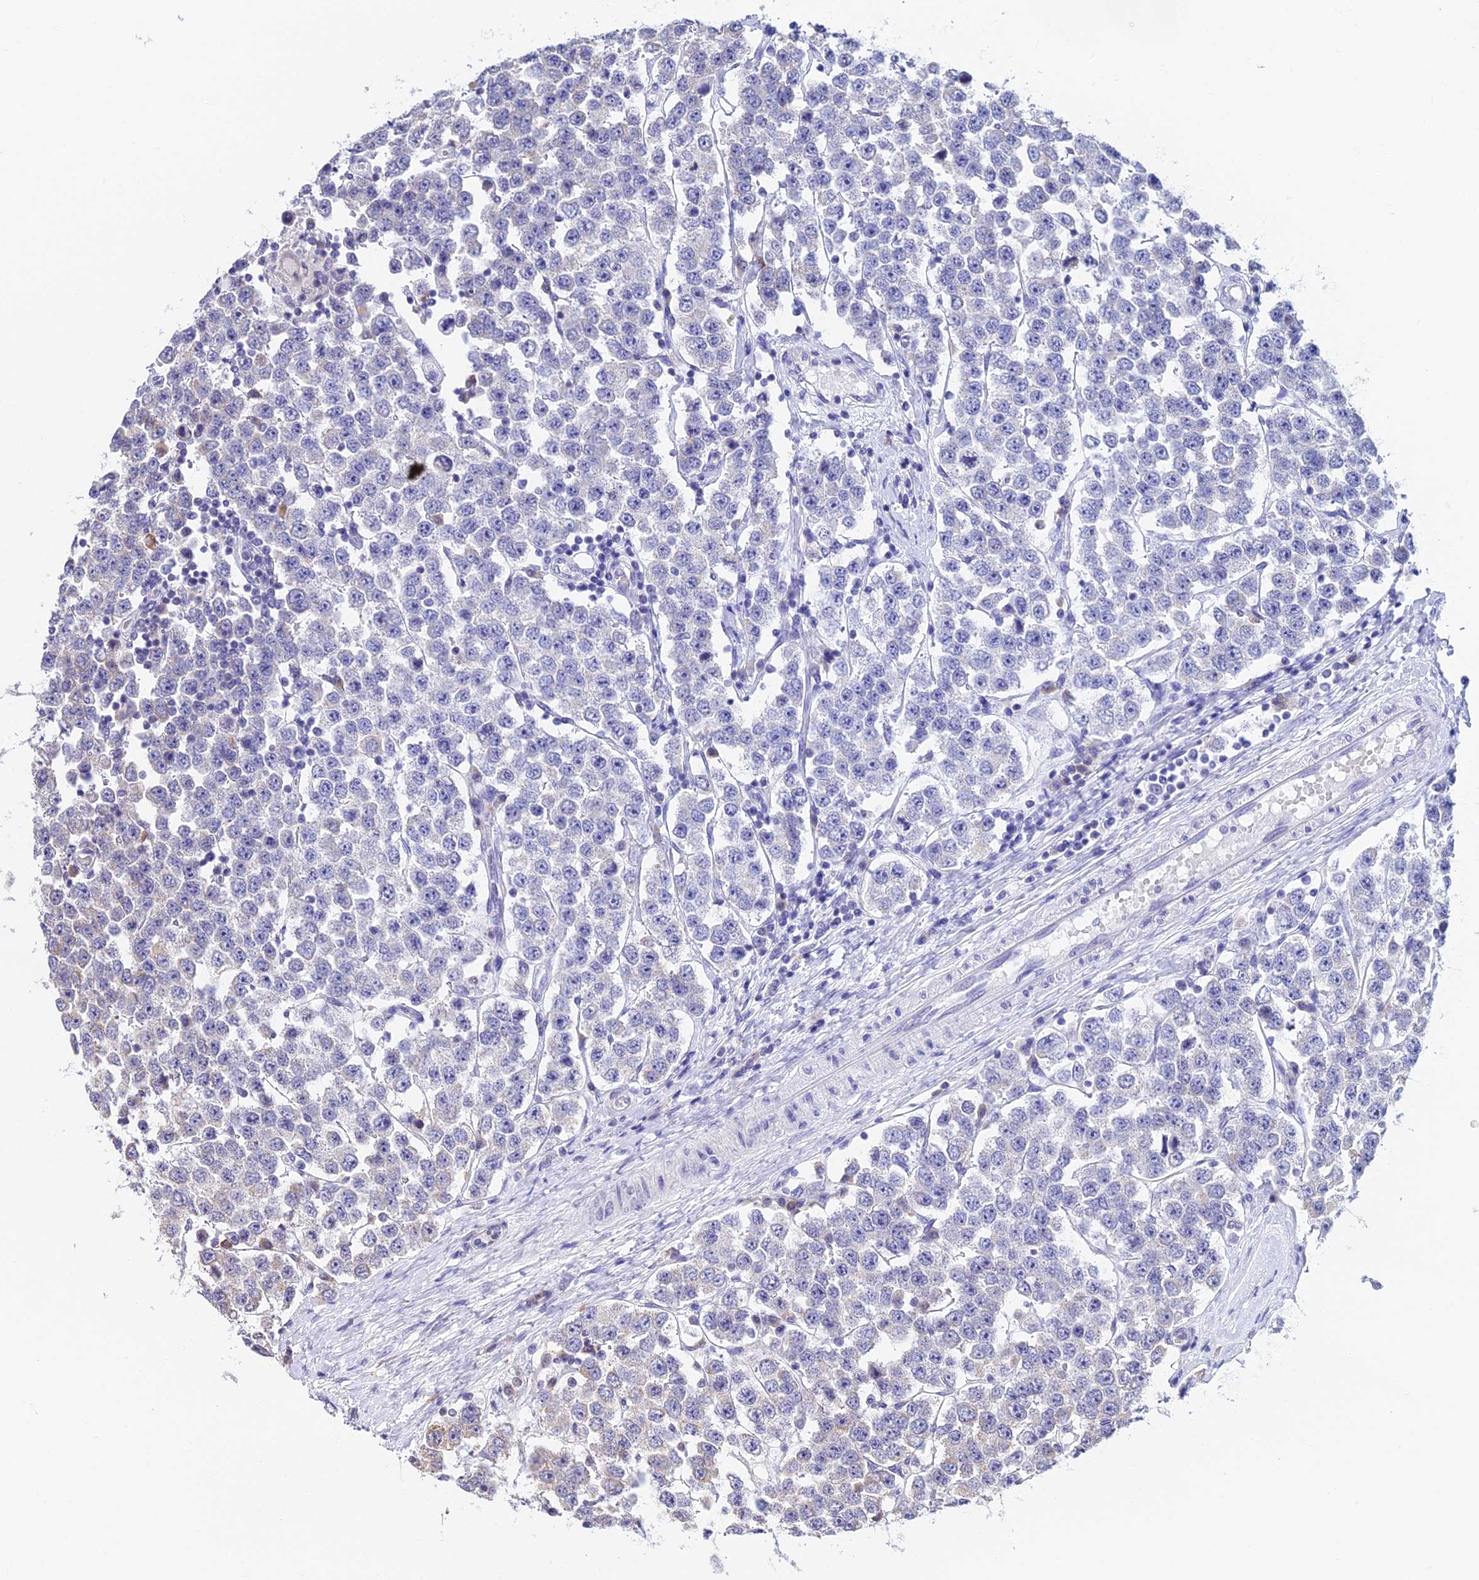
{"staining": {"intensity": "negative", "quantity": "none", "location": "none"}, "tissue": "testis cancer", "cell_type": "Tumor cells", "image_type": "cancer", "snomed": [{"axis": "morphology", "description": "Seminoma, NOS"}, {"axis": "topography", "description": "Testis"}], "caption": "There is no significant positivity in tumor cells of testis cancer (seminoma). (Brightfield microscopy of DAB (3,3'-diaminobenzidine) IHC at high magnification).", "gene": "CDNF", "patient": {"sex": "male", "age": 28}}